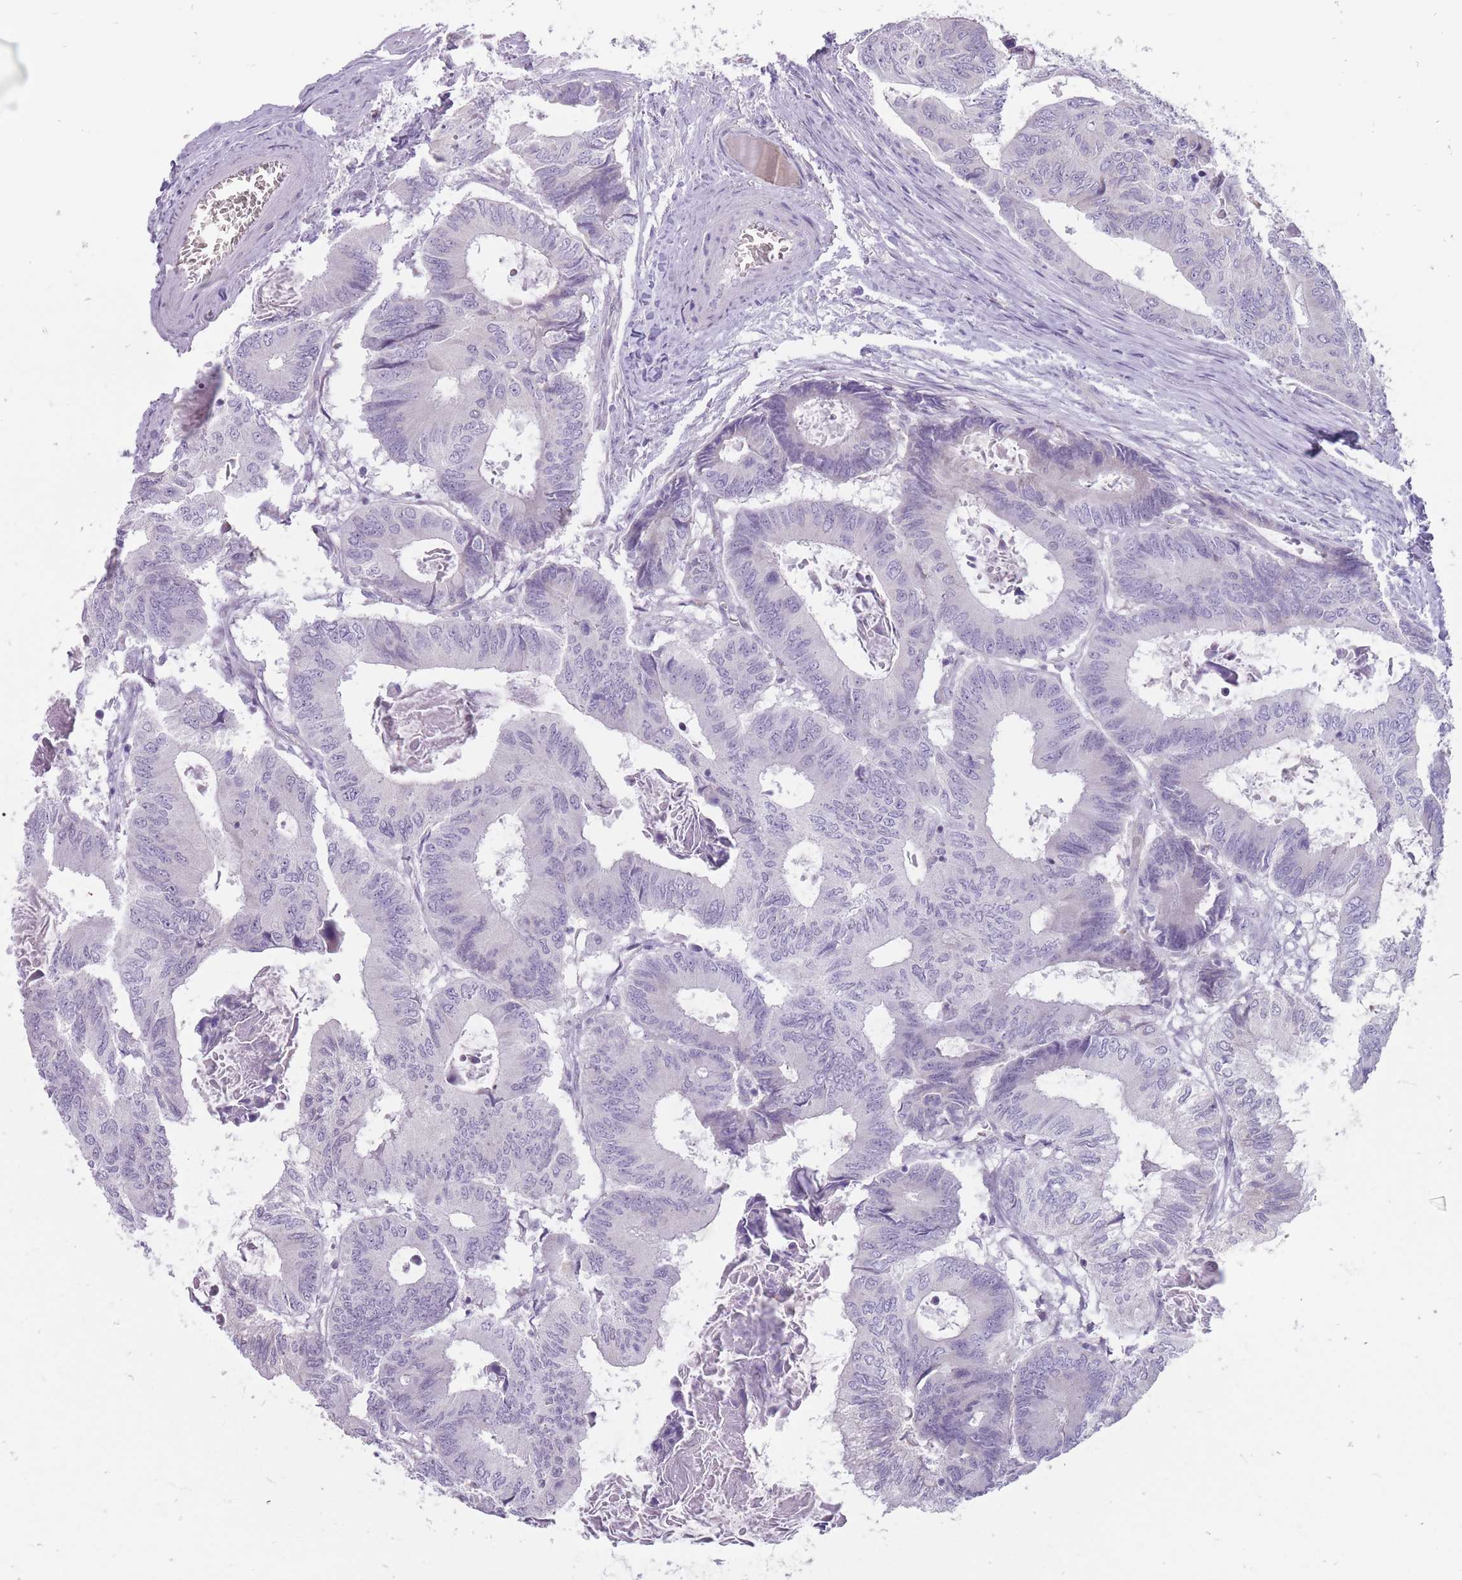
{"staining": {"intensity": "negative", "quantity": "none", "location": "none"}, "tissue": "colorectal cancer", "cell_type": "Tumor cells", "image_type": "cancer", "snomed": [{"axis": "morphology", "description": "Adenocarcinoma, NOS"}, {"axis": "topography", "description": "Colon"}], "caption": "The IHC micrograph has no significant positivity in tumor cells of adenocarcinoma (colorectal) tissue.", "gene": "ERICH4", "patient": {"sex": "male", "age": 85}}